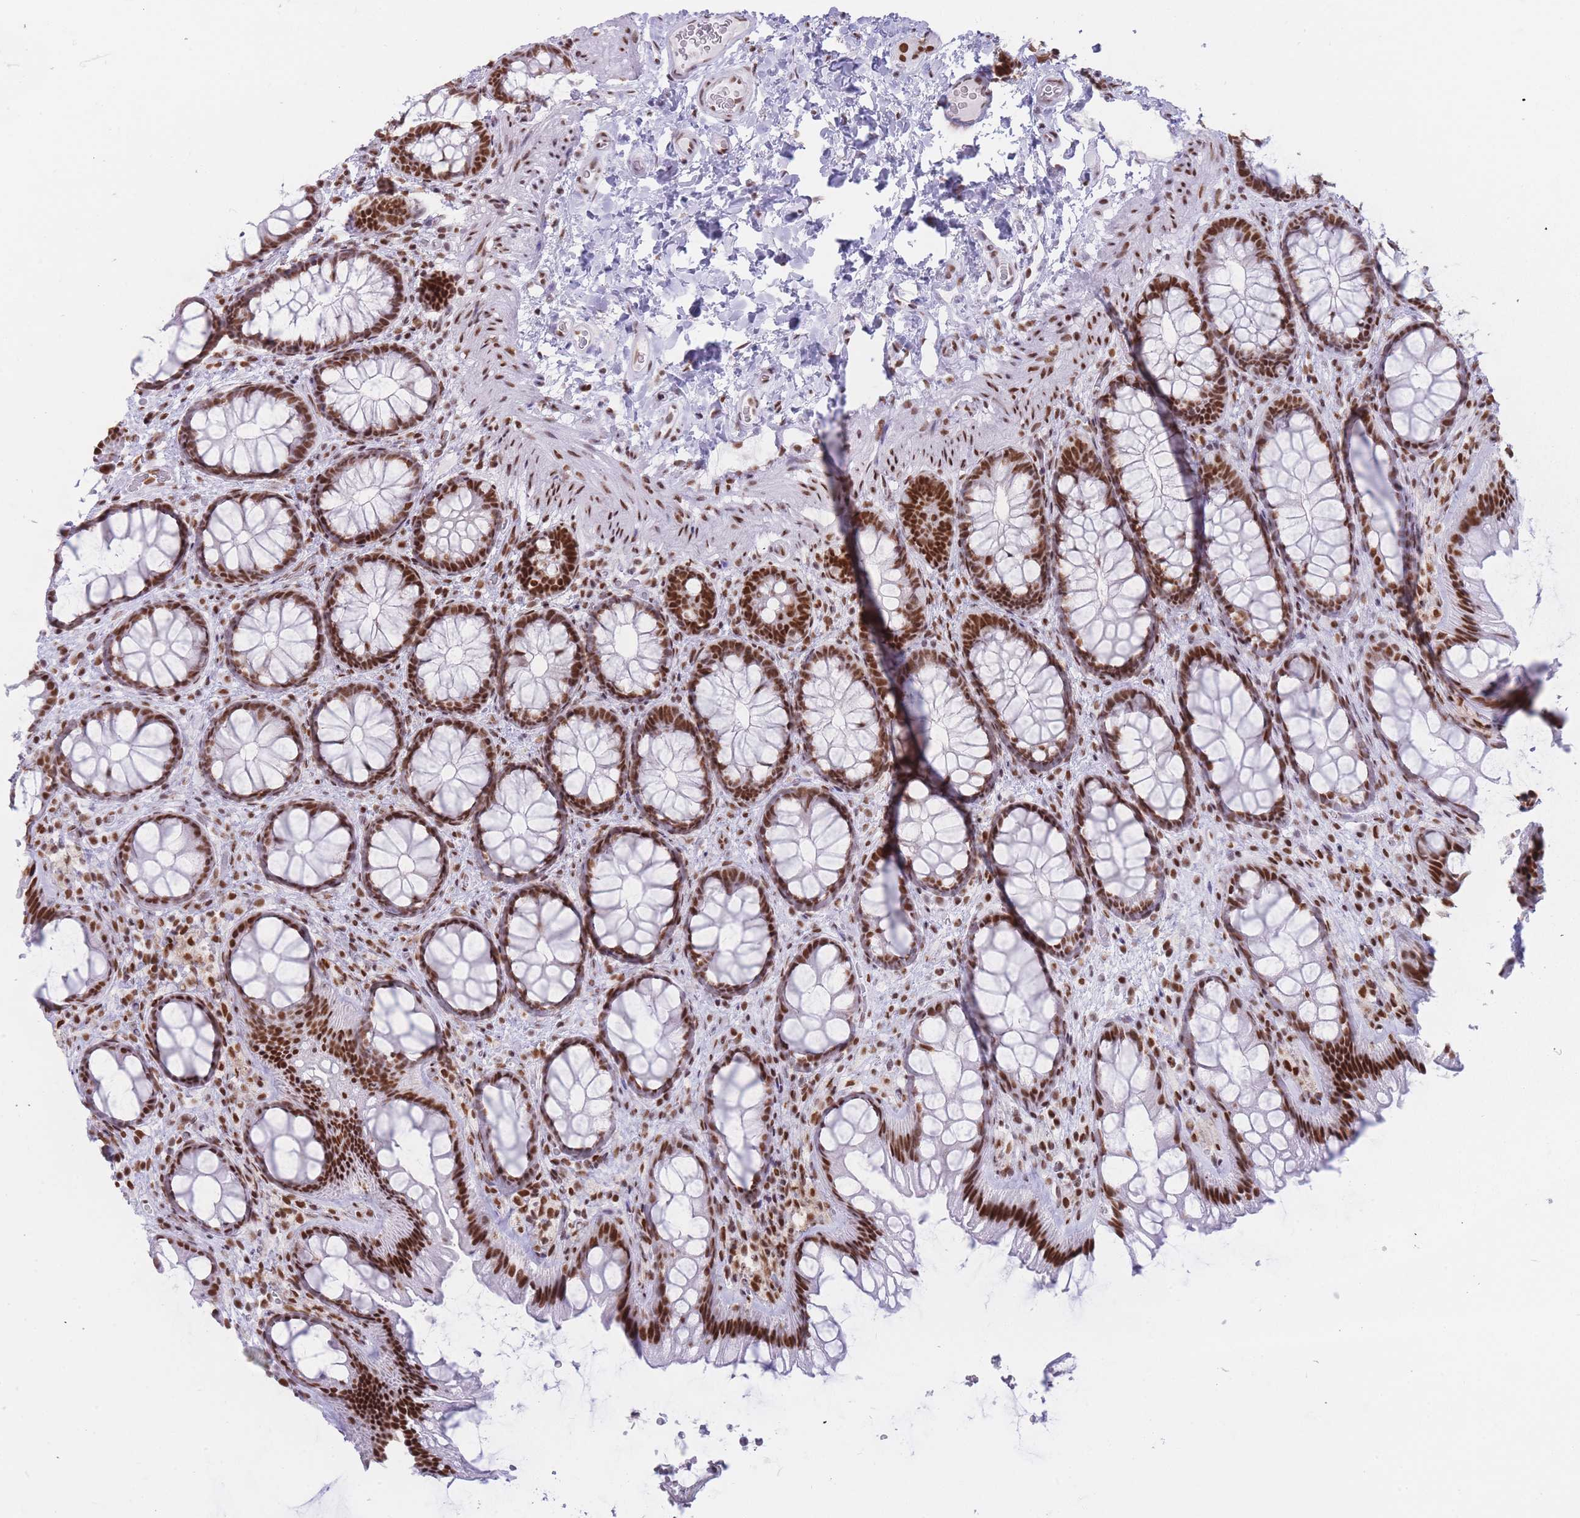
{"staining": {"intensity": "moderate", "quantity": "25%-75%", "location": "nuclear"}, "tissue": "colon", "cell_type": "Endothelial cells", "image_type": "normal", "snomed": [{"axis": "morphology", "description": "Normal tissue, NOS"}, {"axis": "topography", "description": "Colon"}], "caption": "The micrograph reveals a brown stain indicating the presence of a protein in the nuclear of endothelial cells in colon.", "gene": "HNRNPUL1", "patient": {"sex": "male", "age": 46}}